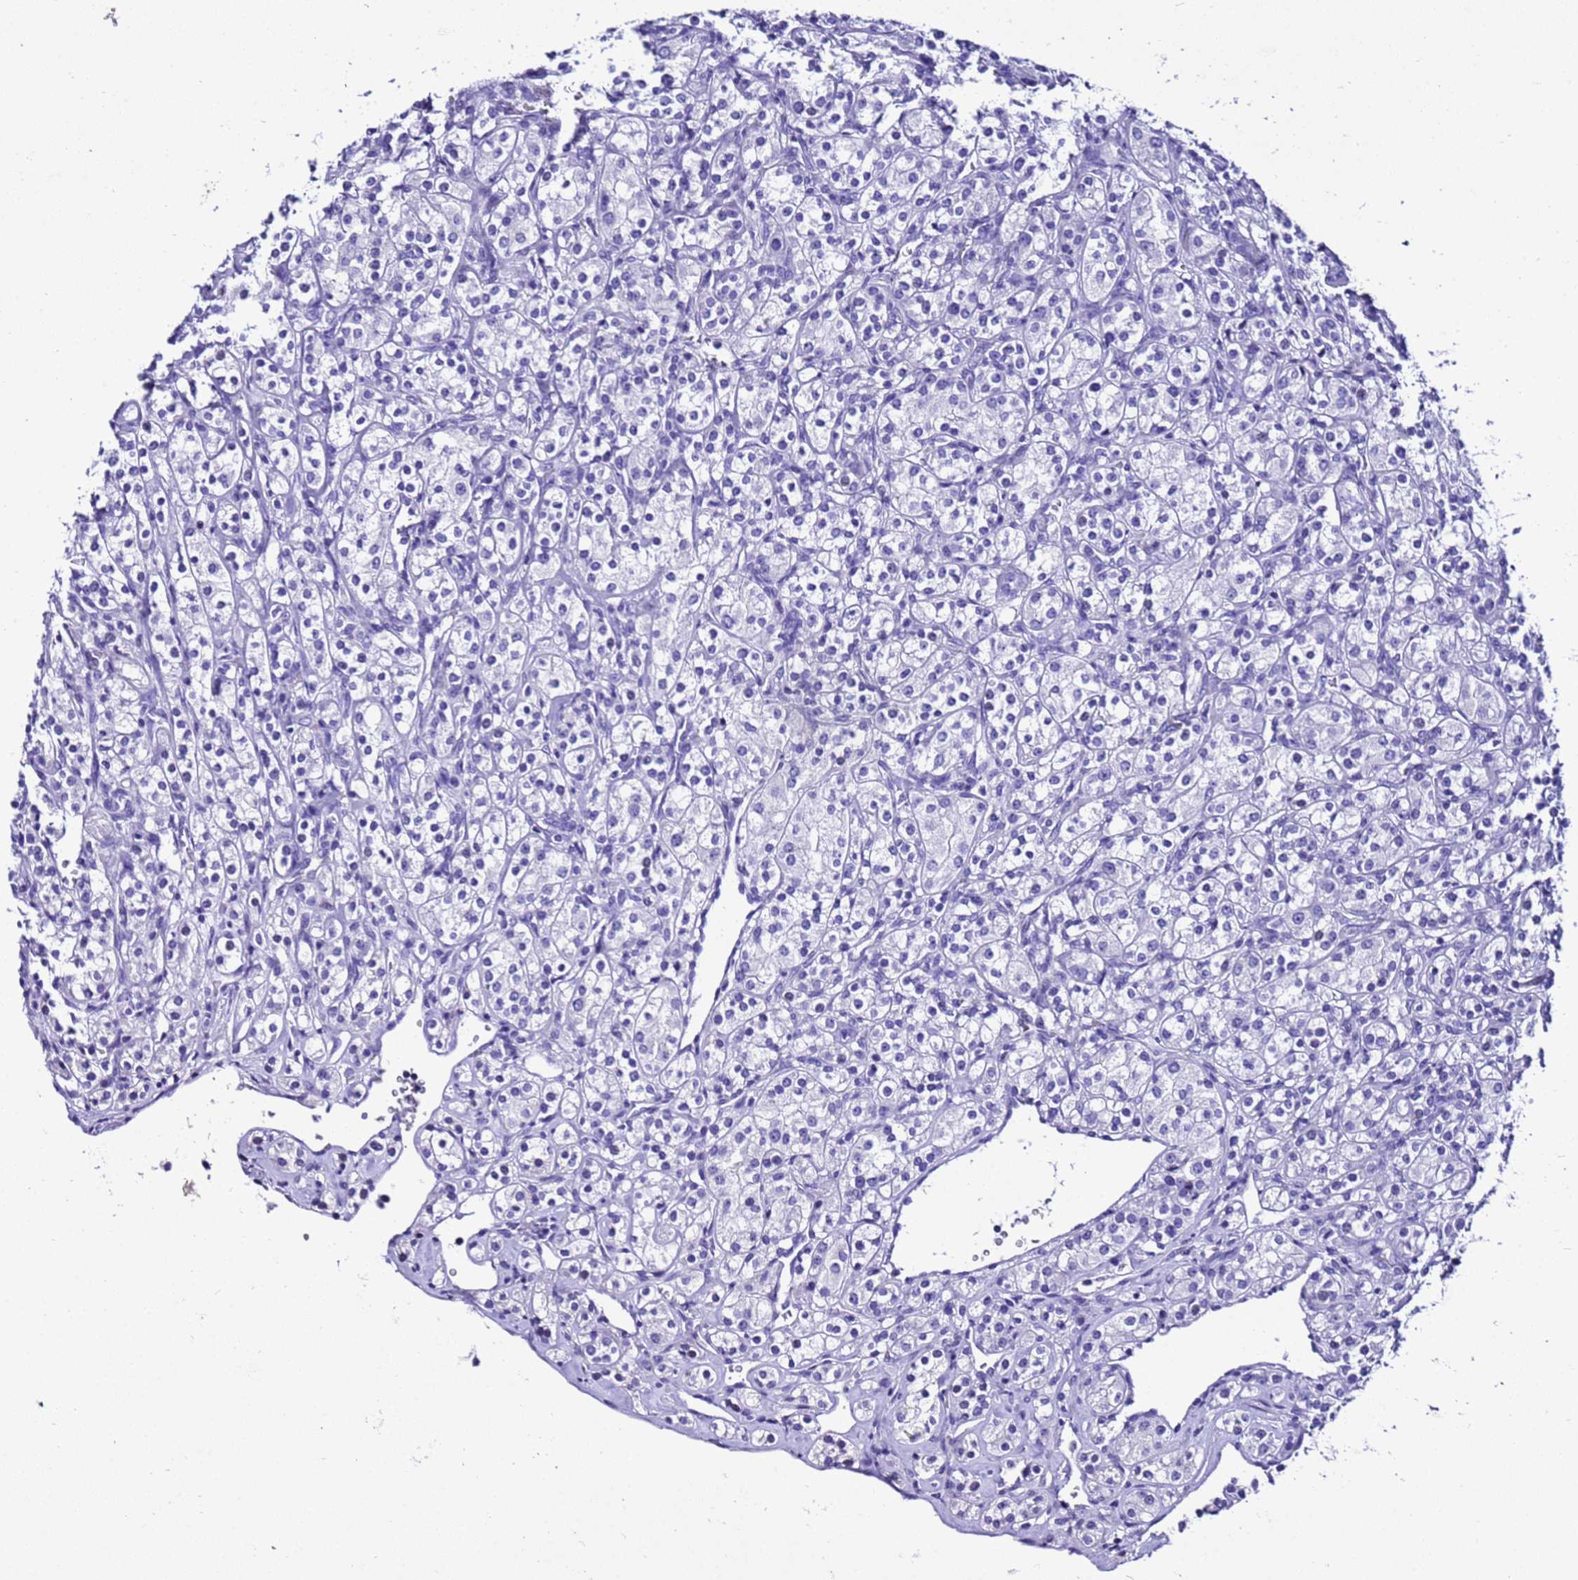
{"staining": {"intensity": "negative", "quantity": "none", "location": "none"}, "tissue": "renal cancer", "cell_type": "Tumor cells", "image_type": "cancer", "snomed": [{"axis": "morphology", "description": "Adenocarcinoma, NOS"}, {"axis": "topography", "description": "Kidney"}], "caption": "Tumor cells show no significant protein expression in renal adenocarcinoma.", "gene": "ZNF417", "patient": {"sex": "male", "age": 77}}